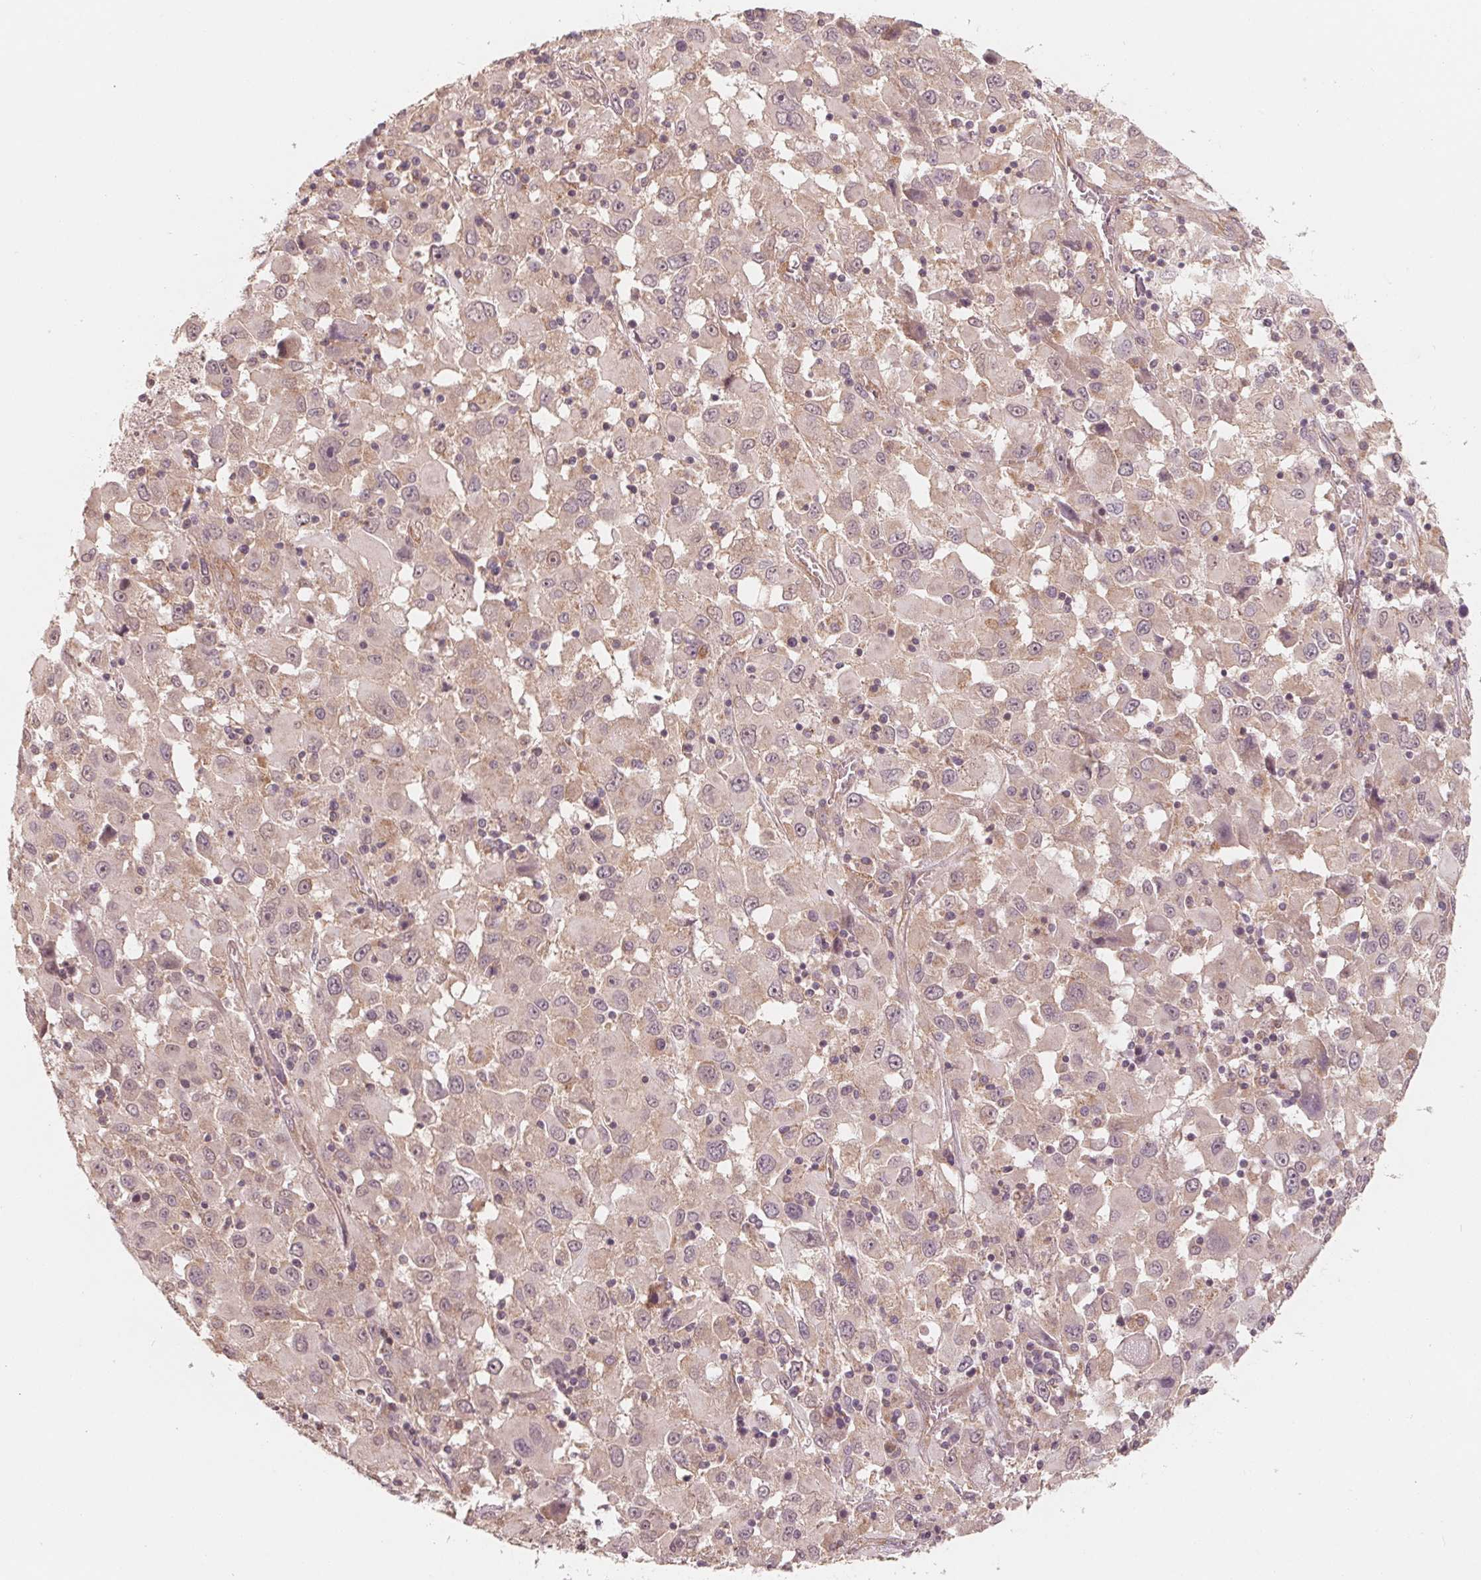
{"staining": {"intensity": "weak", "quantity": "<25%", "location": "cytoplasmic/membranous"}, "tissue": "melanoma", "cell_type": "Tumor cells", "image_type": "cancer", "snomed": [{"axis": "morphology", "description": "Malignant melanoma, Metastatic site"}, {"axis": "topography", "description": "Soft tissue"}], "caption": "DAB immunohistochemical staining of melanoma exhibits no significant expression in tumor cells.", "gene": "GIGYF2", "patient": {"sex": "male", "age": 50}}